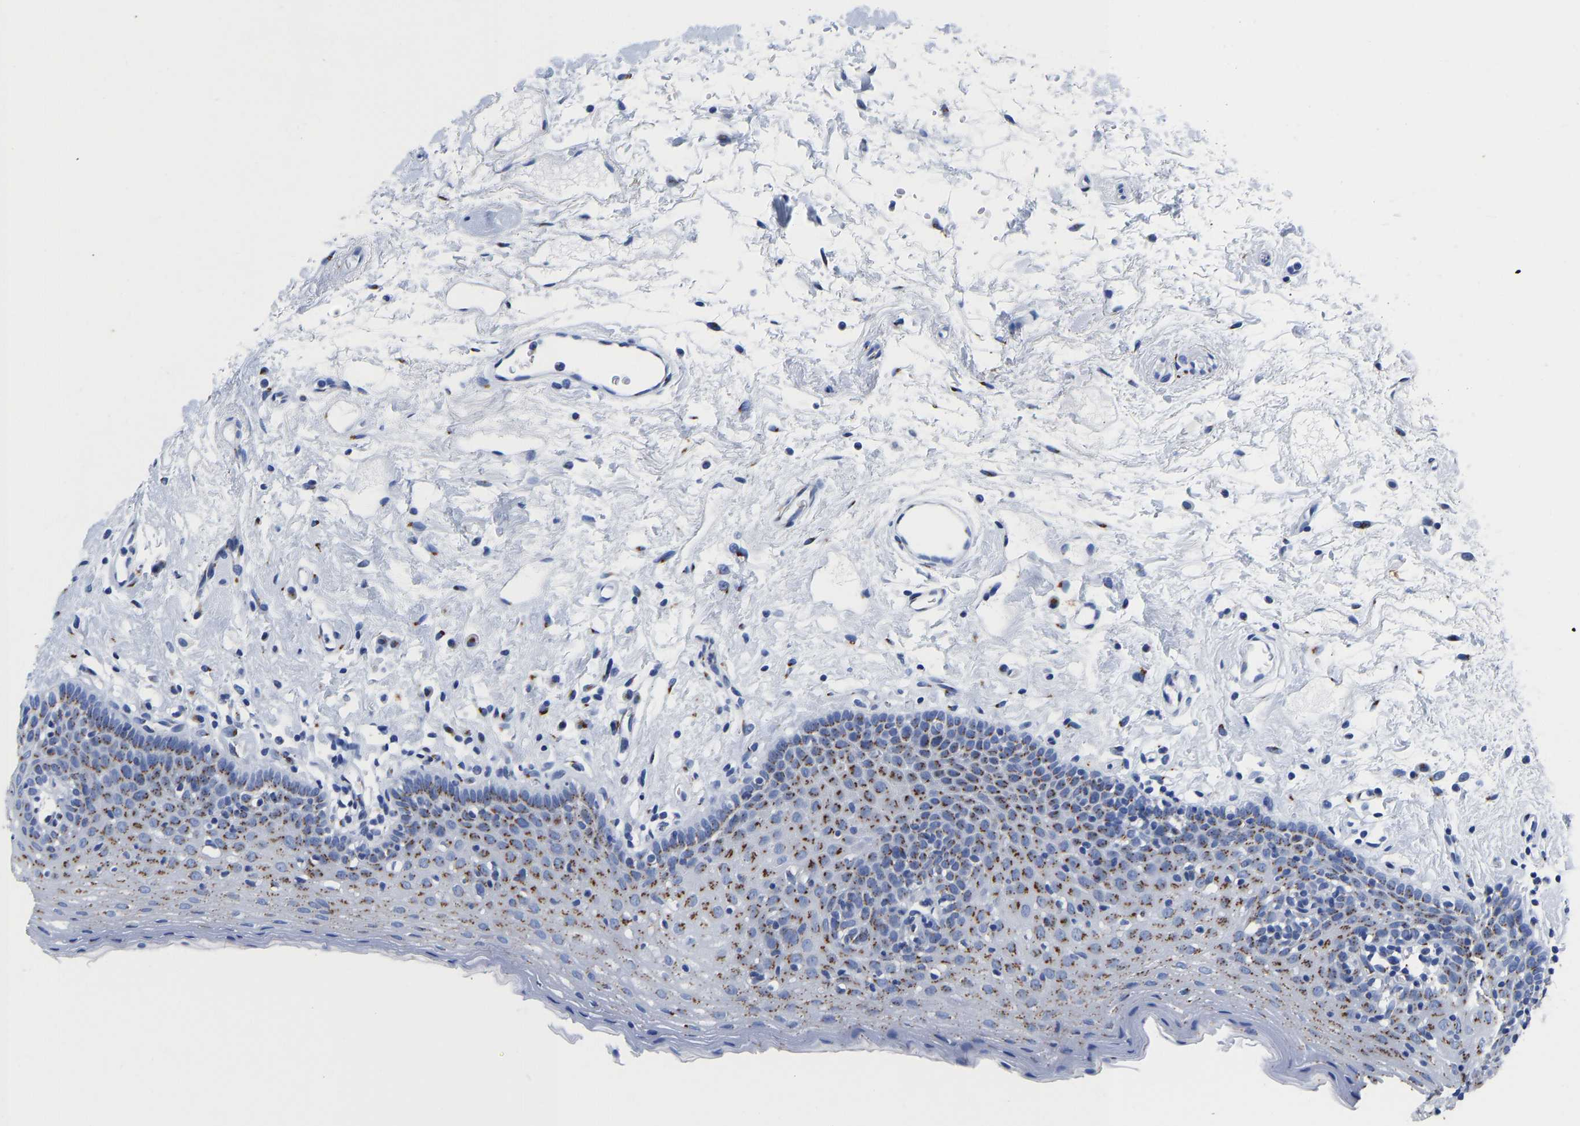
{"staining": {"intensity": "moderate", "quantity": "25%-75%", "location": "cytoplasmic/membranous"}, "tissue": "oral mucosa", "cell_type": "Squamous epithelial cells", "image_type": "normal", "snomed": [{"axis": "morphology", "description": "Normal tissue, NOS"}, {"axis": "topography", "description": "Oral tissue"}], "caption": "The histopathology image demonstrates immunohistochemical staining of benign oral mucosa. There is moderate cytoplasmic/membranous staining is appreciated in approximately 25%-75% of squamous epithelial cells.", "gene": "TMEM87A", "patient": {"sex": "male", "age": 66}}